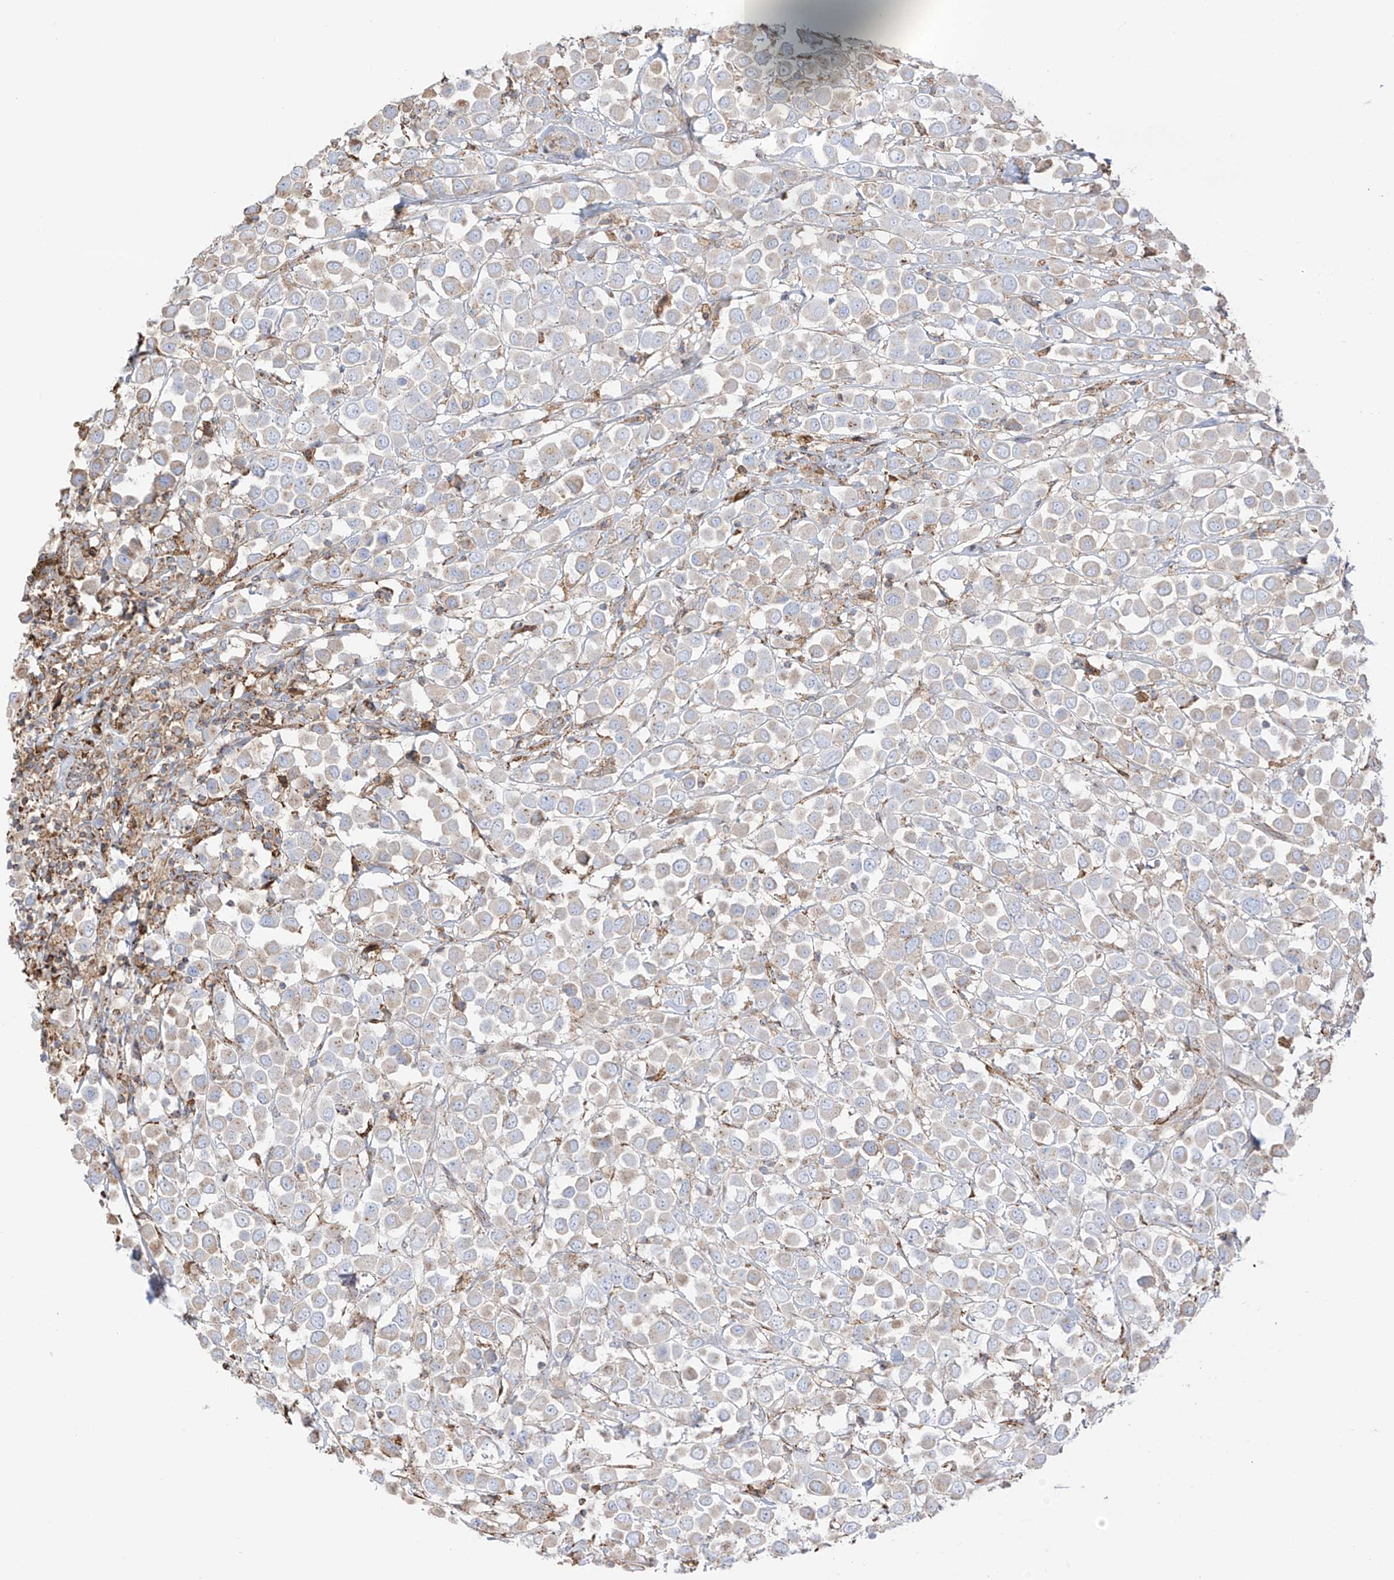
{"staining": {"intensity": "weak", "quantity": ">75%", "location": "cytoplasmic/membranous"}, "tissue": "breast cancer", "cell_type": "Tumor cells", "image_type": "cancer", "snomed": [{"axis": "morphology", "description": "Duct carcinoma"}, {"axis": "topography", "description": "Breast"}], "caption": "Breast intraductal carcinoma stained with IHC shows weak cytoplasmic/membranous positivity in approximately >75% of tumor cells. The staining is performed using DAB brown chromogen to label protein expression. The nuclei are counter-stained blue using hematoxylin.", "gene": "XKR3", "patient": {"sex": "female", "age": 61}}